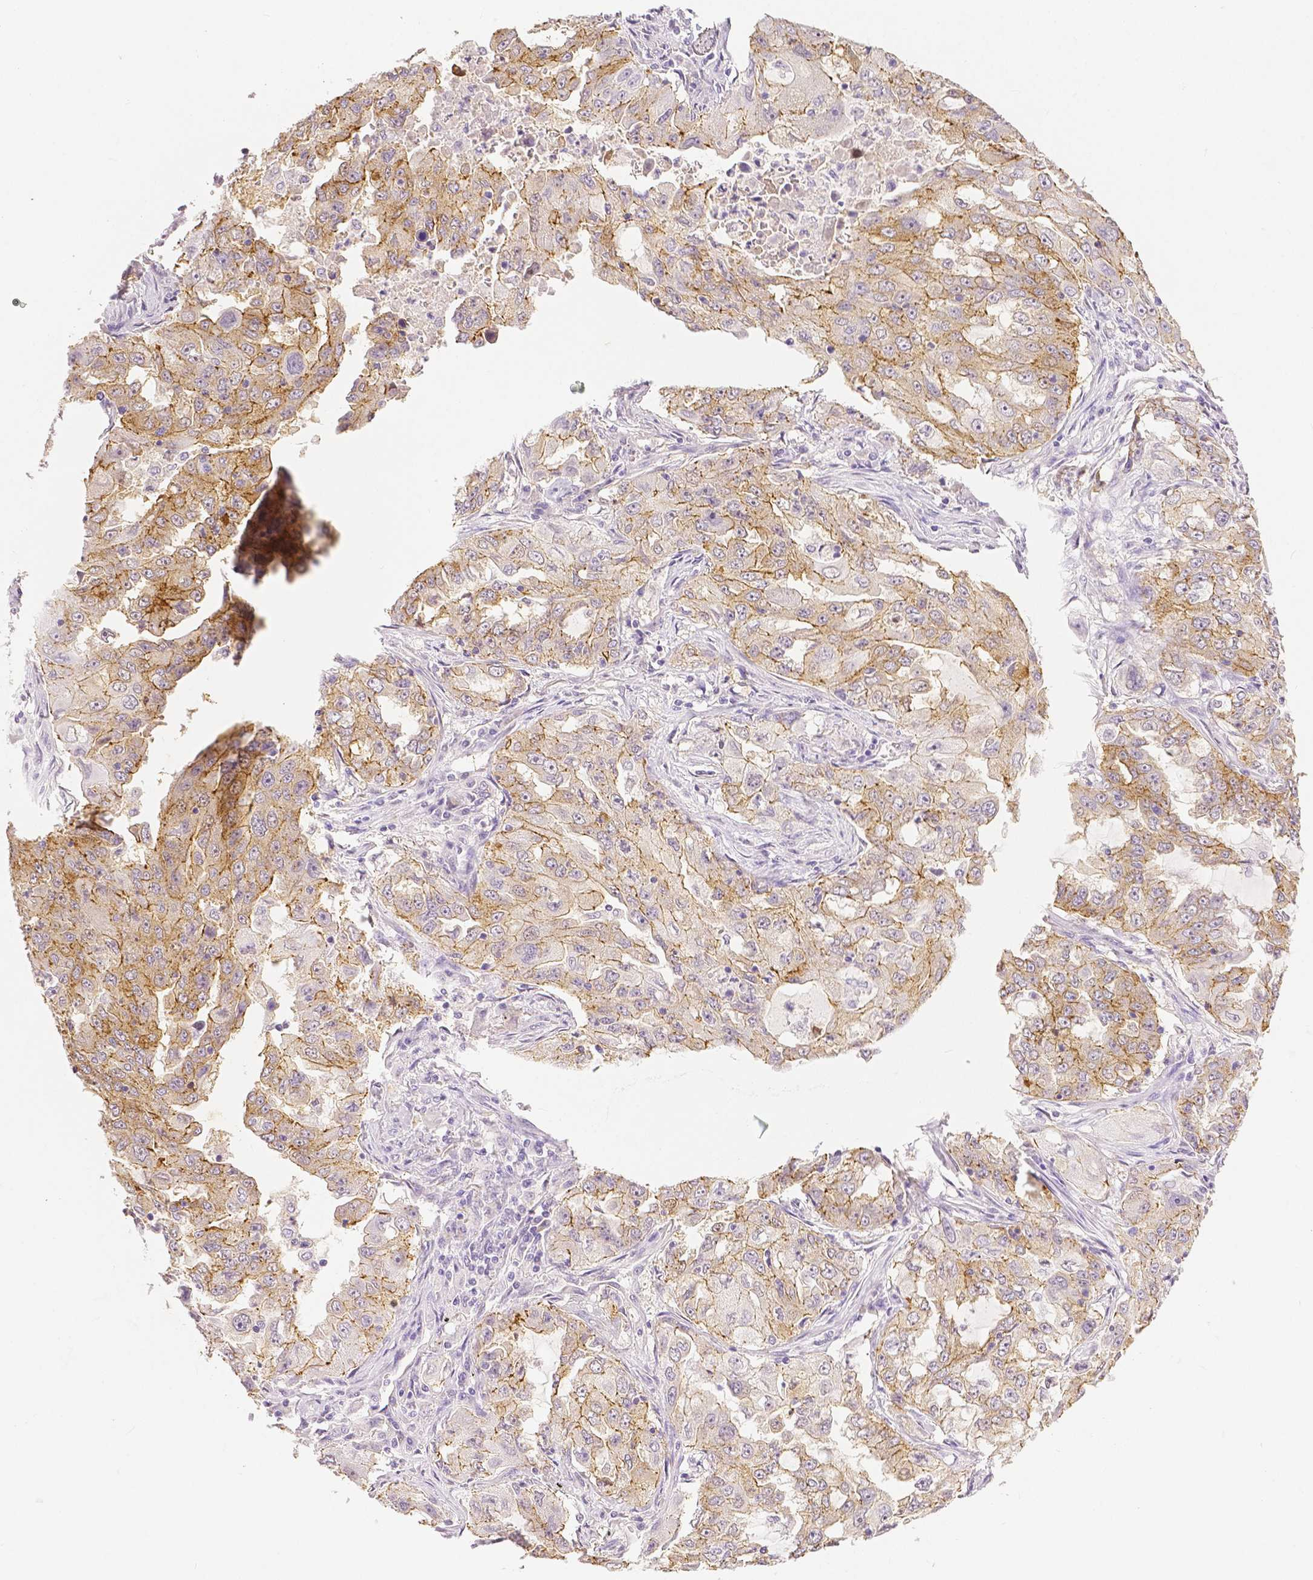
{"staining": {"intensity": "moderate", "quantity": ">75%", "location": "cytoplasmic/membranous"}, "tissue": "lung cancer", "cell_type": "Tumor cells", "image_type": "cancer", "snomed": [{"axis": "morphology", "description": "Adenocarcinoma, NOS"}, {"axis": "topography", "description": "Lung"}], "caption": "Moderate cytoplasmic/membranous expression for a protein is seen in approximately >75% of tumor cells of lung adenocarcinoma using immunohistochemistry.", "gene": "OCLN", "patient": {"sex": "female", "age": 61}}